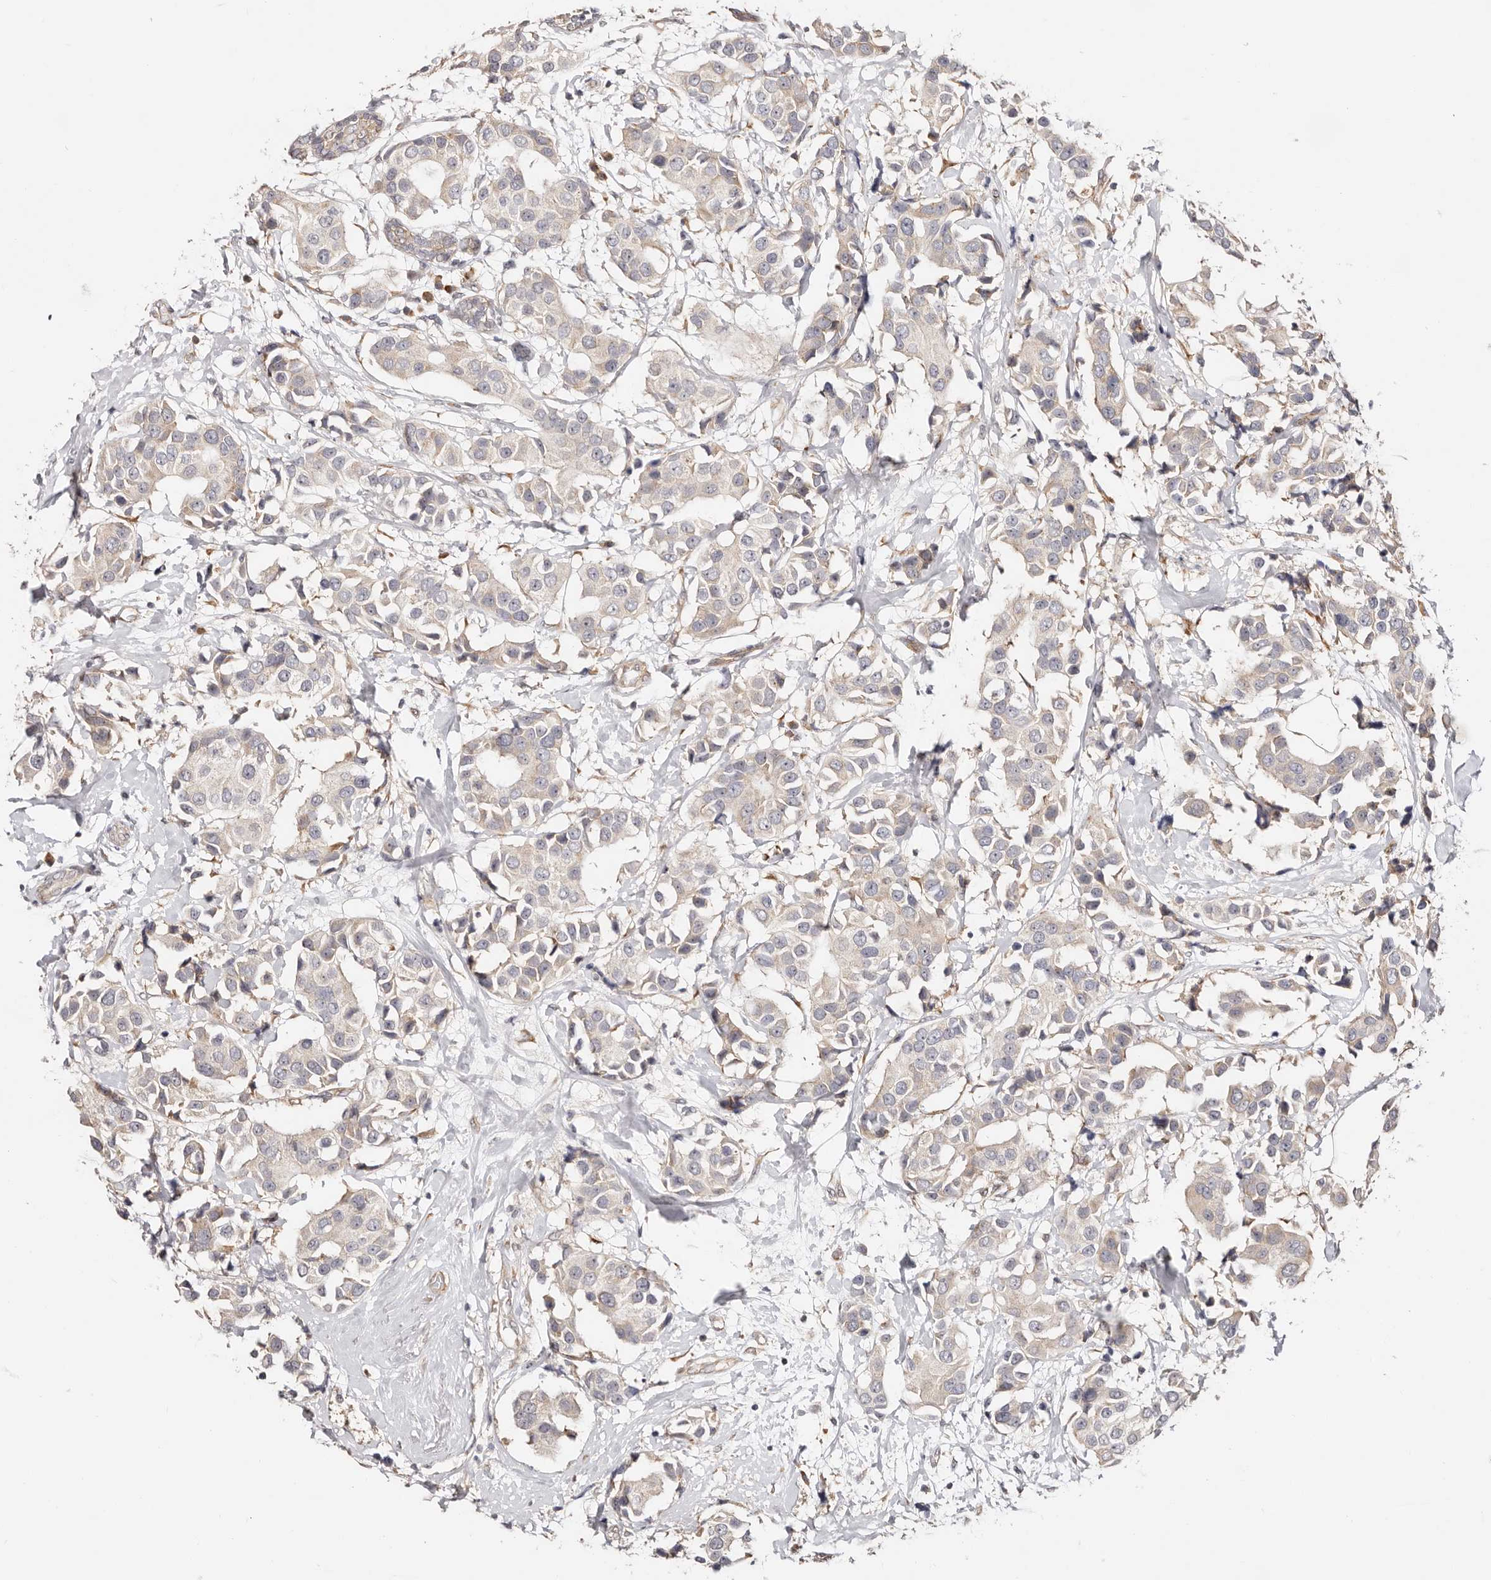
{"staining": {"intensity": "weak", "quantity": "<25%", "location": "cytoplasmic/membranous"}, "tissue": "breast cancer", "cell_type": "Tumor cells", "image_type": "cancer", "snomed": [{"axis": "morphology", "description": "Normal tissue, NOS"}, {"axis": "morphology", "description": "Duct carcinoma"}, {"axis": "topography", "description": "Breast"}], "caption": "The immunohistochemistry (IHC) image has no significant positivity in tumor cells of infiltrating ductal carcinoma (breast) tissue.", "gene": "BCL2L15", "patient": {"sex": "female", "age": 39}}